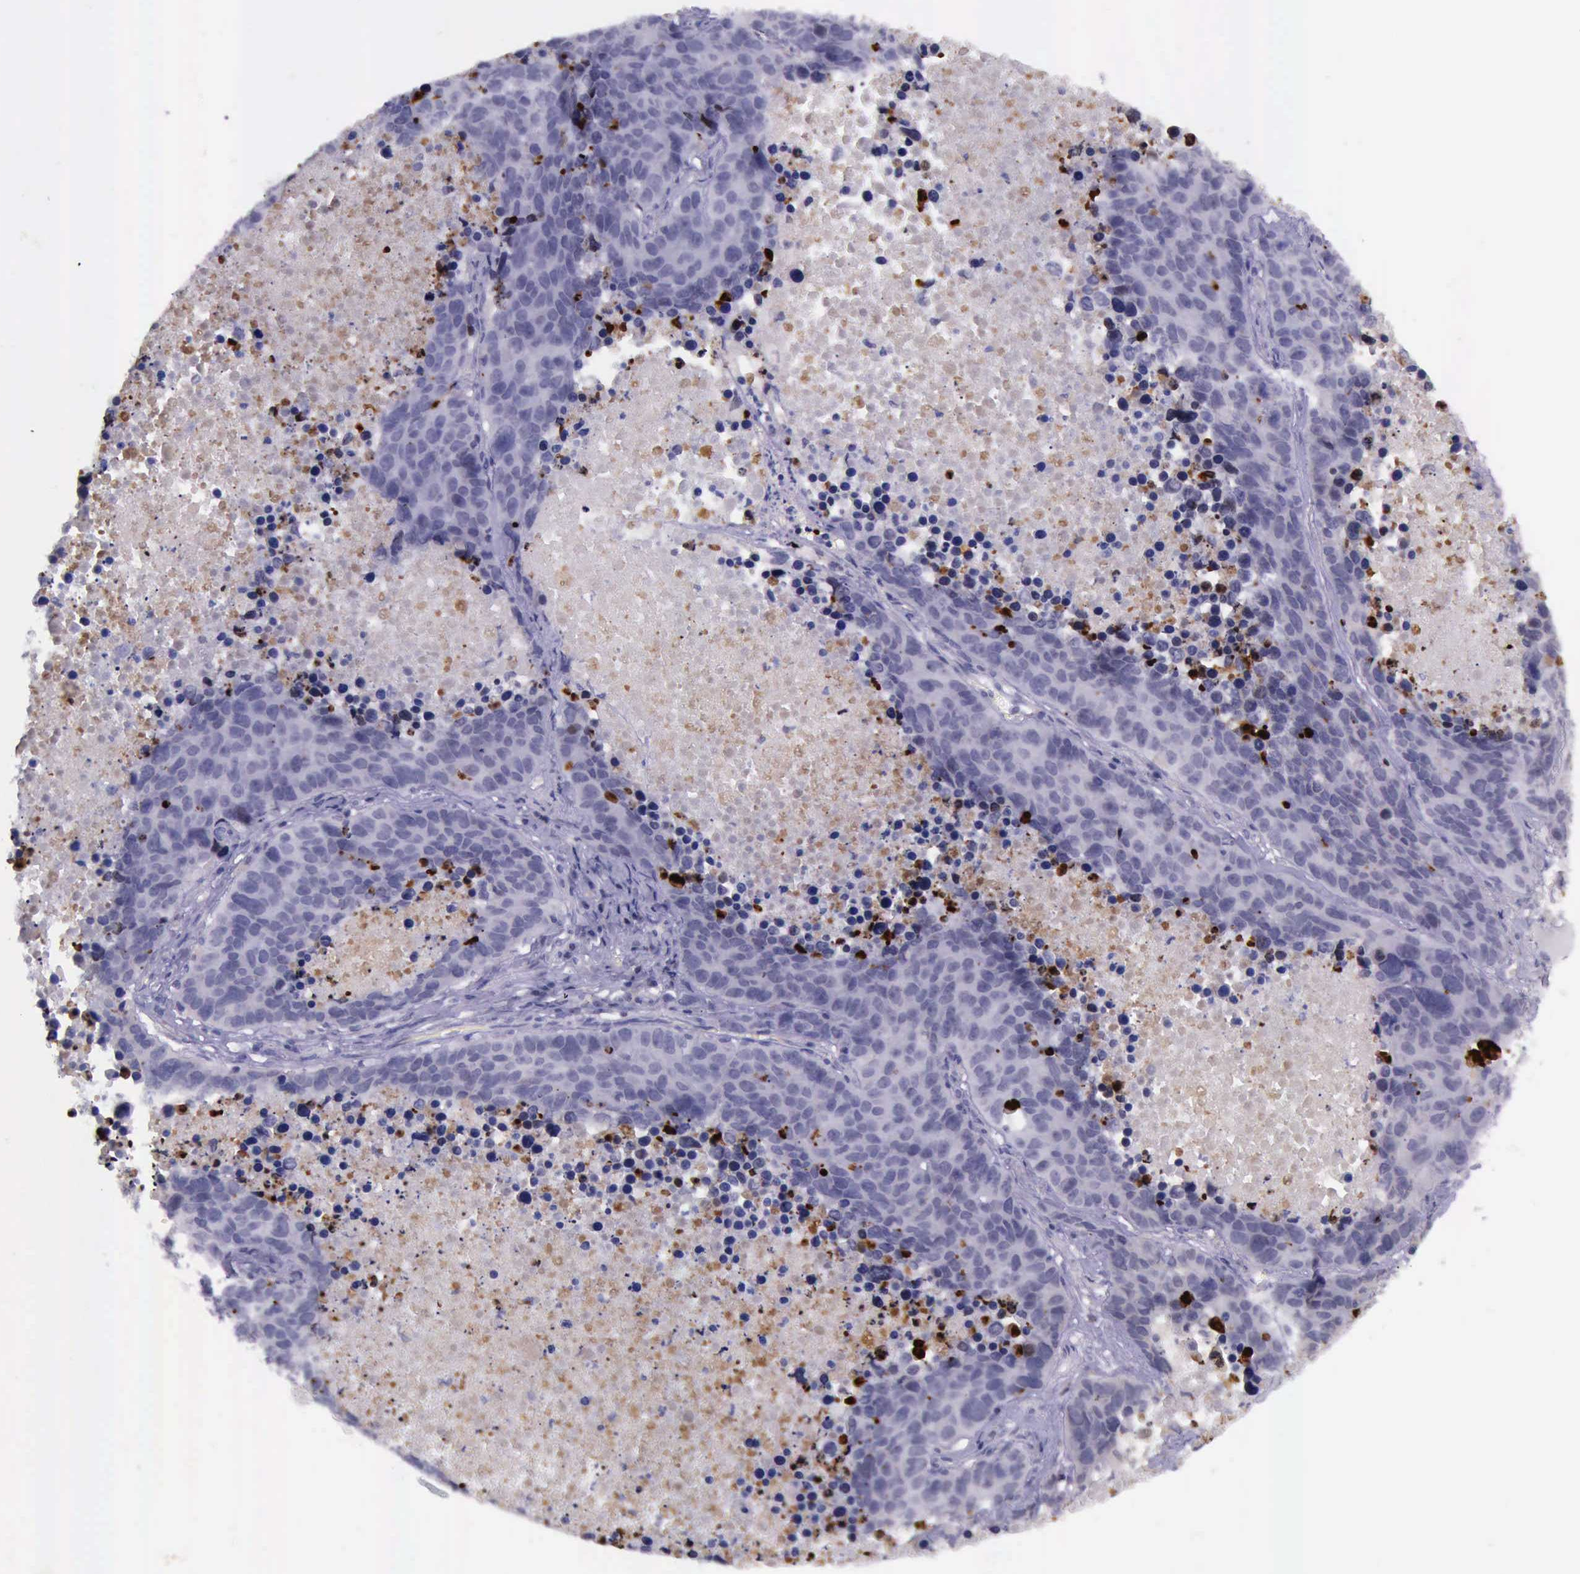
{"staining": {"intensity": "strong", "quantity": "<25%", "location": "nuclear"}, "tissue": "lung cancer", "cell_type": "Tumor cells", "image_type": "cancer", "snomed": [{"axis": "morphology", "description": "Carcinoid, malignant, NOS"}, {"axis": "topography", "description": "Lung"}], "caption": "Approximately <25% of tumor cells in lung cancer (carcinoid (malignant)) exhibit strong nuclear protein expression as visualized by brown immunohistochemical staining.", "gene": "PARP1", "patient": {"sex": "male", "age": 60}}